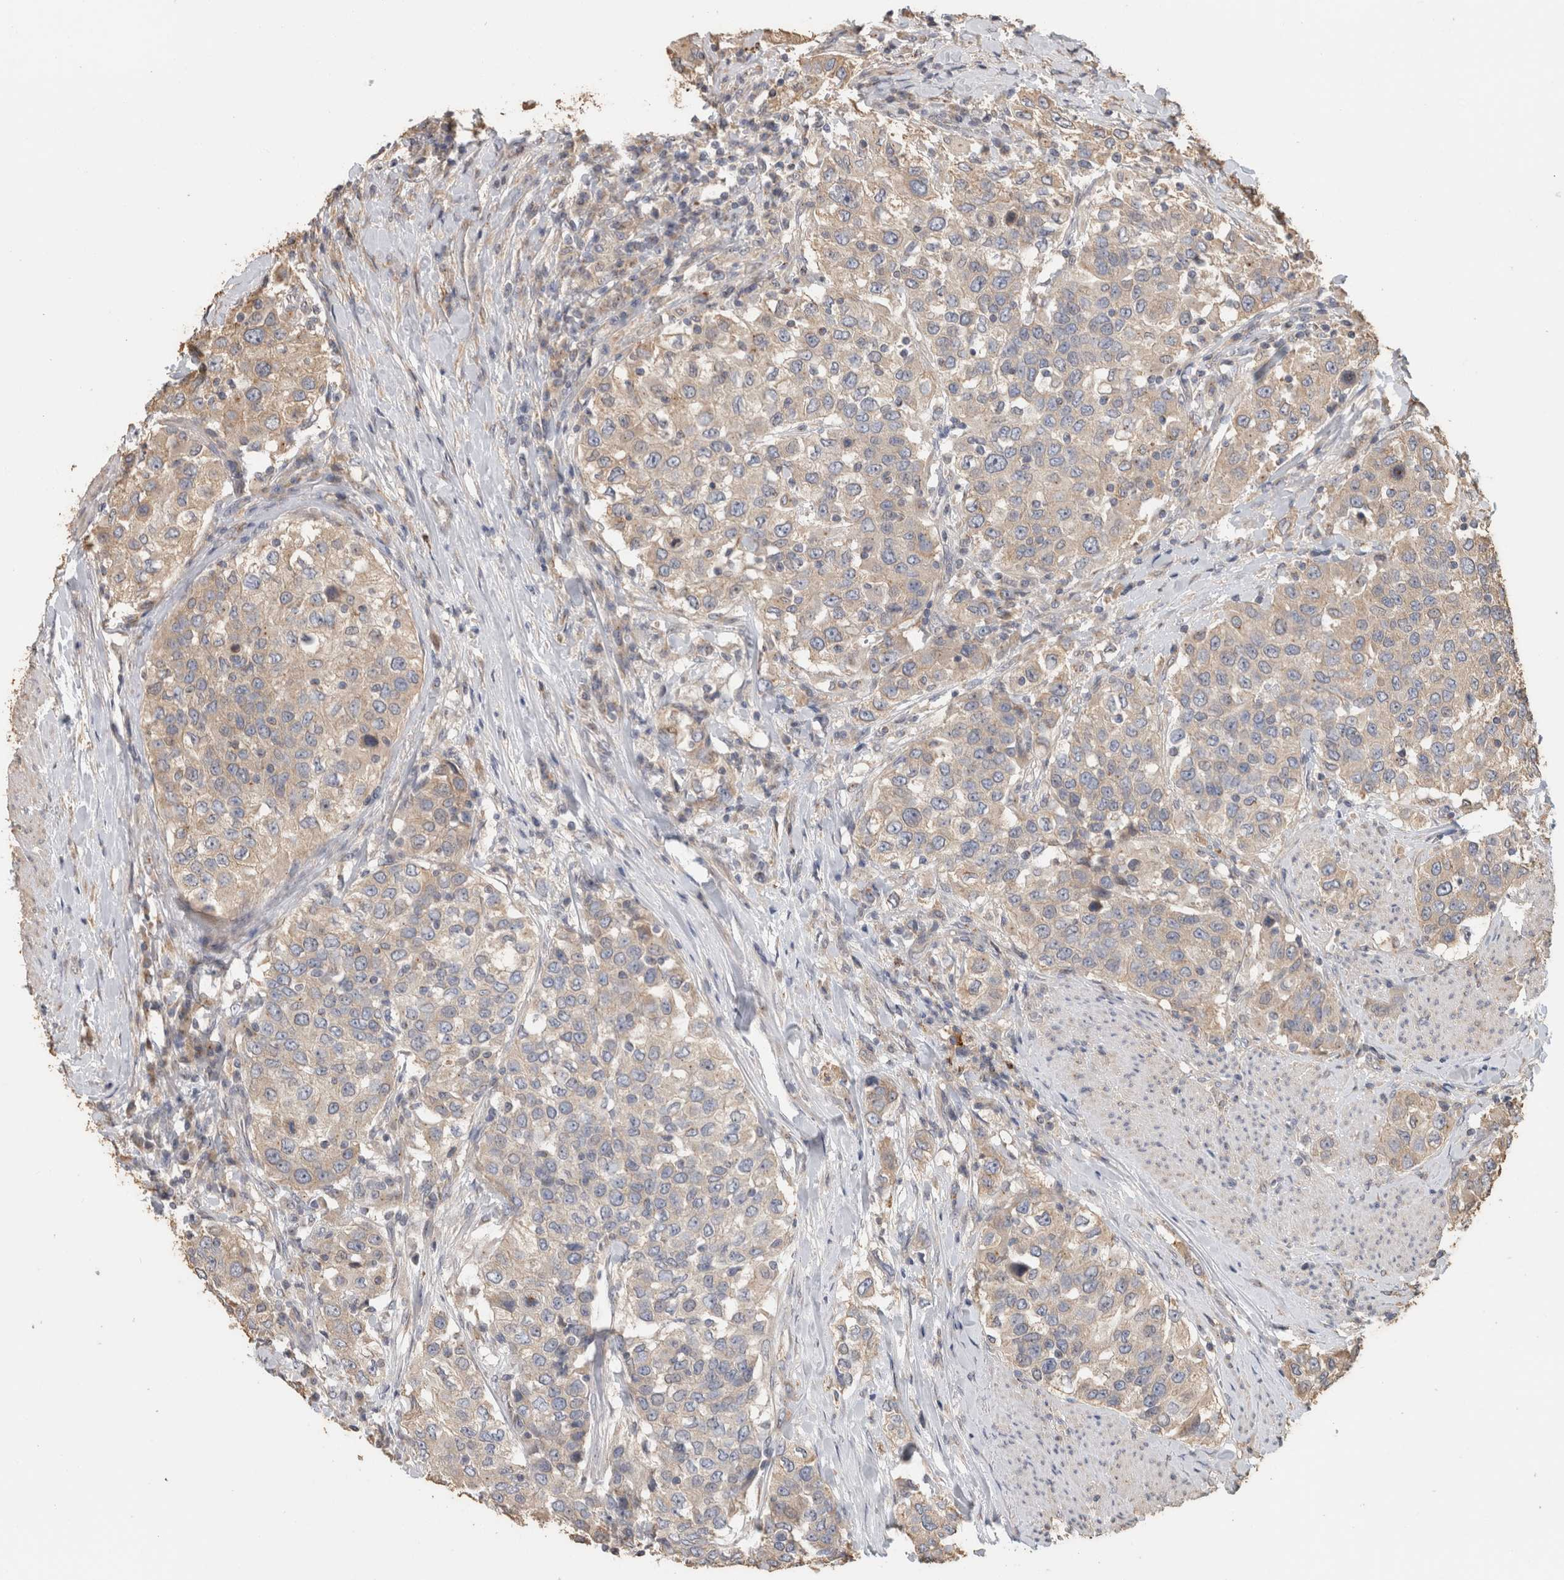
{"staining": {"intensity": "weak", "quantity": "25%-75%", "location": "cytoplasmic/membranous"}, "tissue": "urothelial cancer", "cell_type": "Tumor cells", "image_type": "cancer", "snomed": [{"axis": "morphology", "description": "Urothelial carcinoma, High grade"}, {"axis": "topography", "description": "Urinary bladder"}], "caption": "This micrograph displays immunohistochemistry staining of human urothelial carcinoma (high-grade), with low weak cytoplasmic/membranous staining in about 25%-75% of tumor cells.", "gene": "CLIP1", "patient": {"sex": "female", "age": 80}}